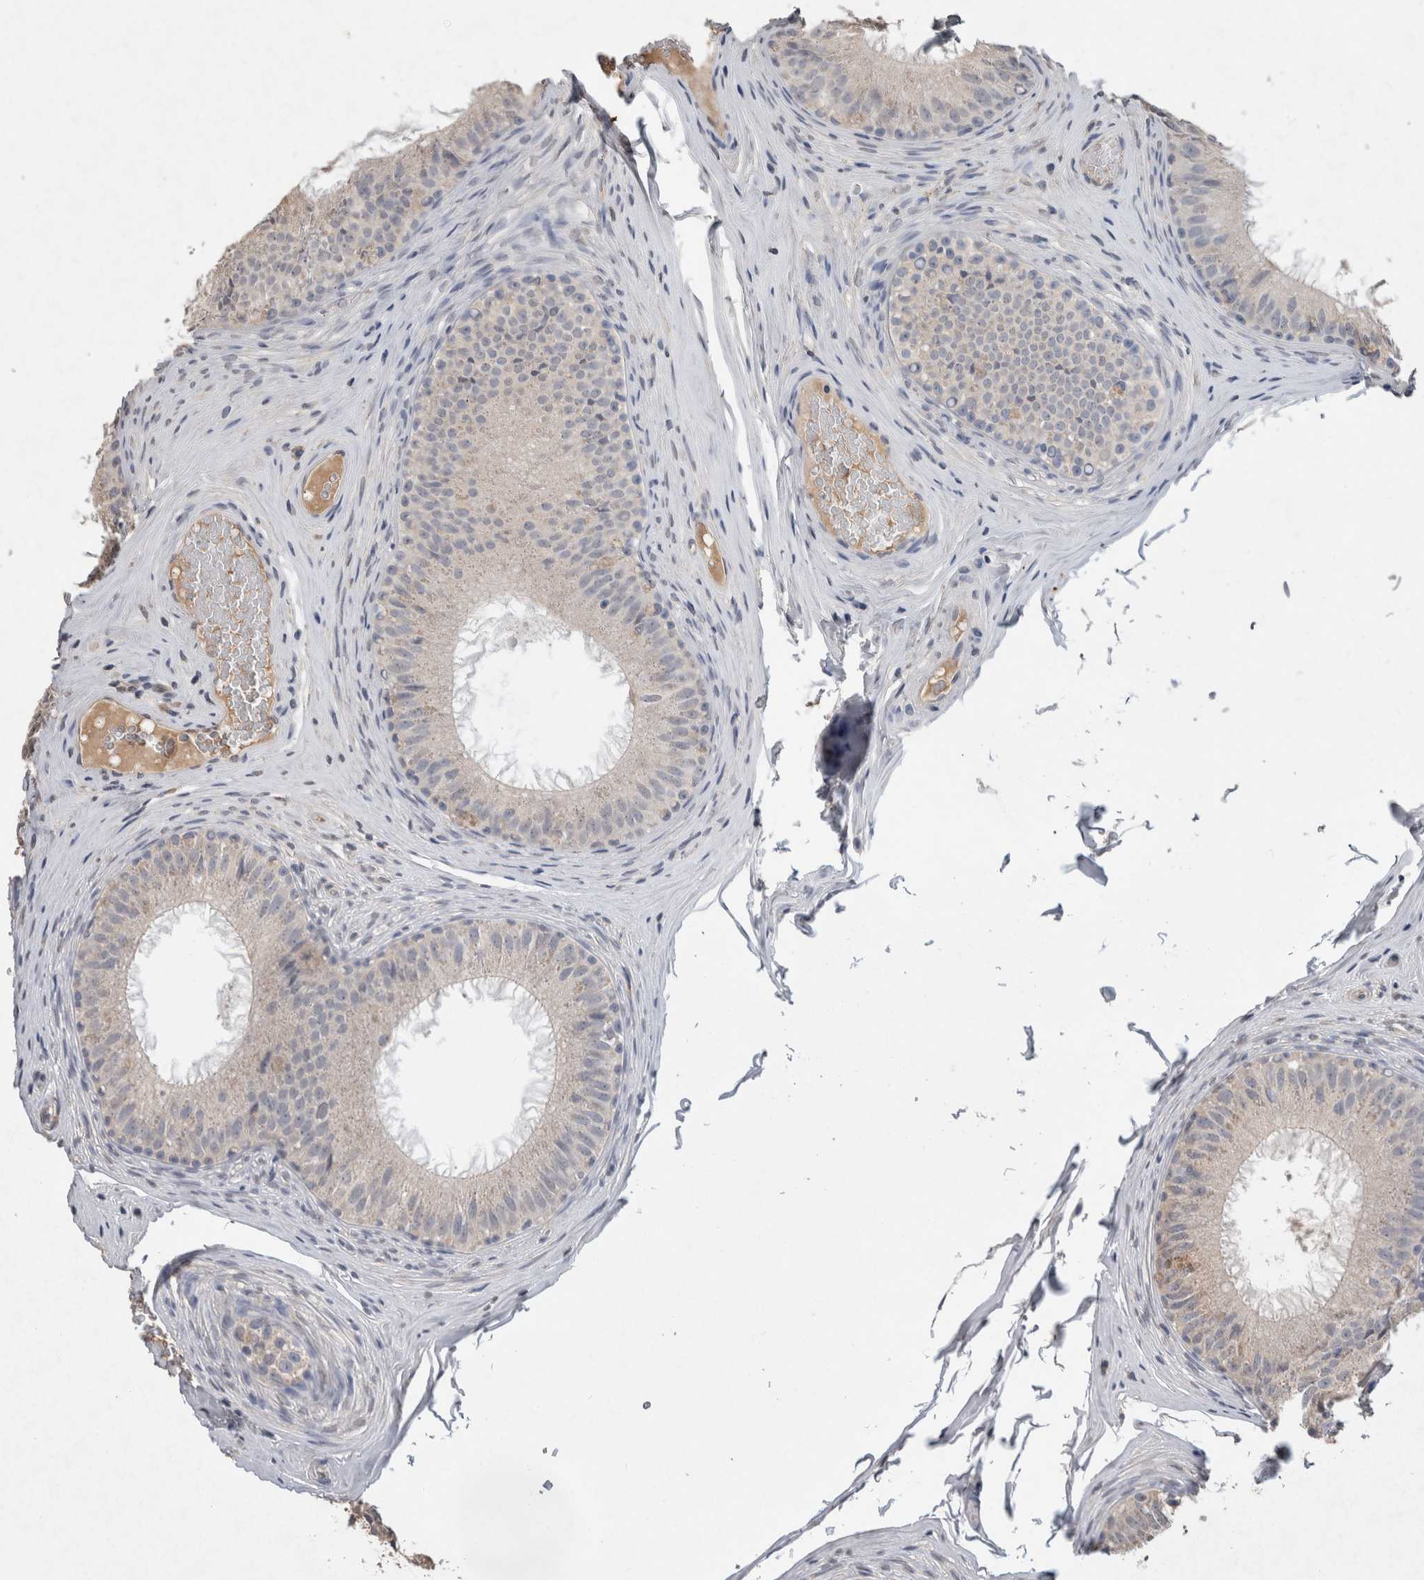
{"staining": {"intensity": "weak", "quantity": "<25%", "location": "nuclear"}, "tissue": "epididymis", "cell_type": "Glandular cells", "image_type": "normal", "snomed": [{"axis": "morphology", "description": "Normal tissue, NOS"}, {"axis": "topography", "description": "Epididymis"}], "caption": "High power microscopy image of an IHC histopathology image of benign epididymis, revealing no significant expression in glandular cells.", "gene": "FABP7", "patient": {"sex": "male", "age": 32}}